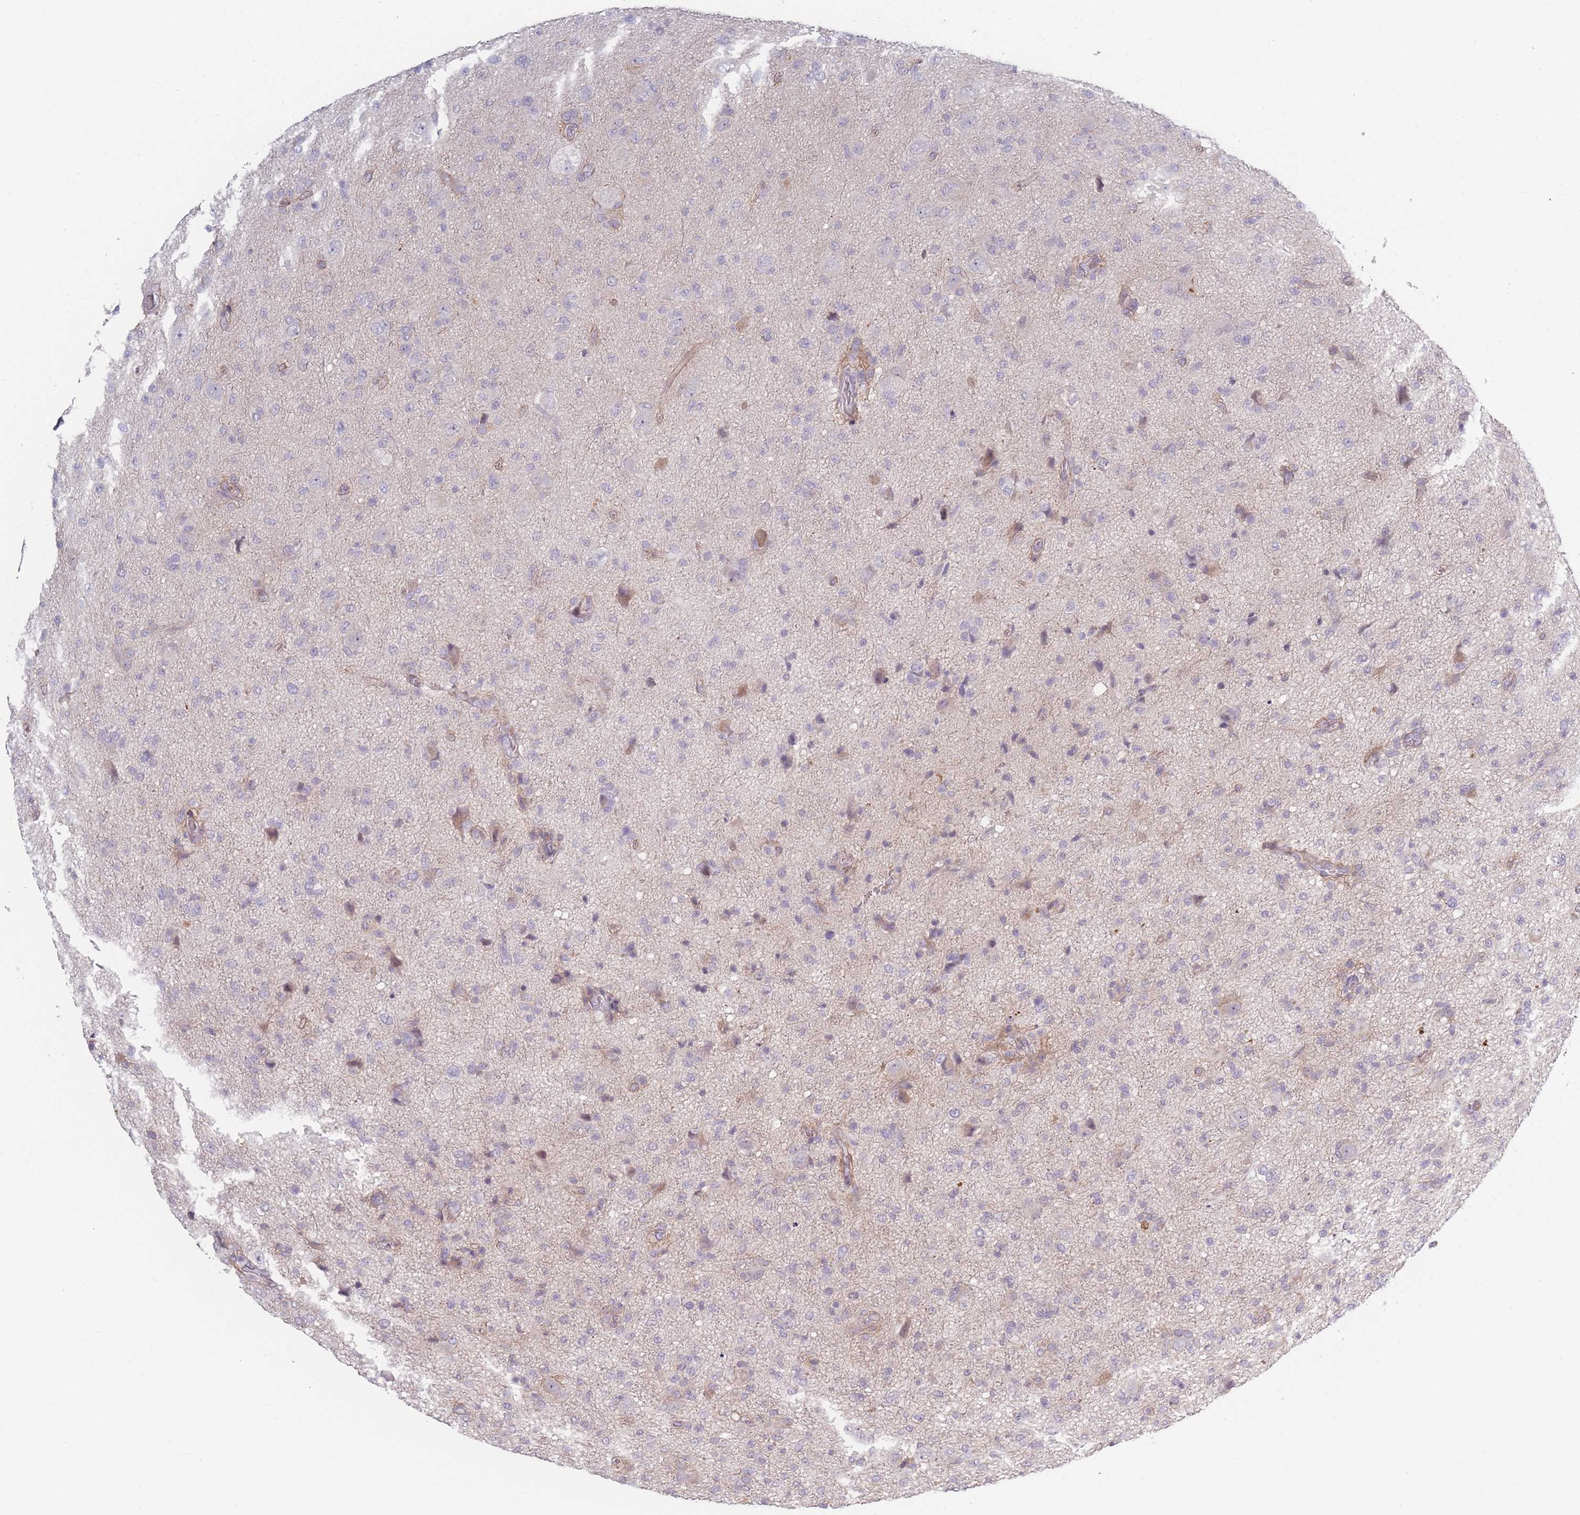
{"staining": {"intensity": "negative", "quantity": "none", "location": "none"}, "tissue": "glioma", "cell_type": "Tumor cells", "image_type": "cancer", "snomed": [{"axis": "morphology", "description": "Glioma, malignant, High grade"}, {"axis": "topography", "description": "Brain"}], "caption": "A histopathology image of human glioma is negative for staining in tumor cells.", "gene": "RASL10B", "patient": {"sex": "female", "age": 57}}